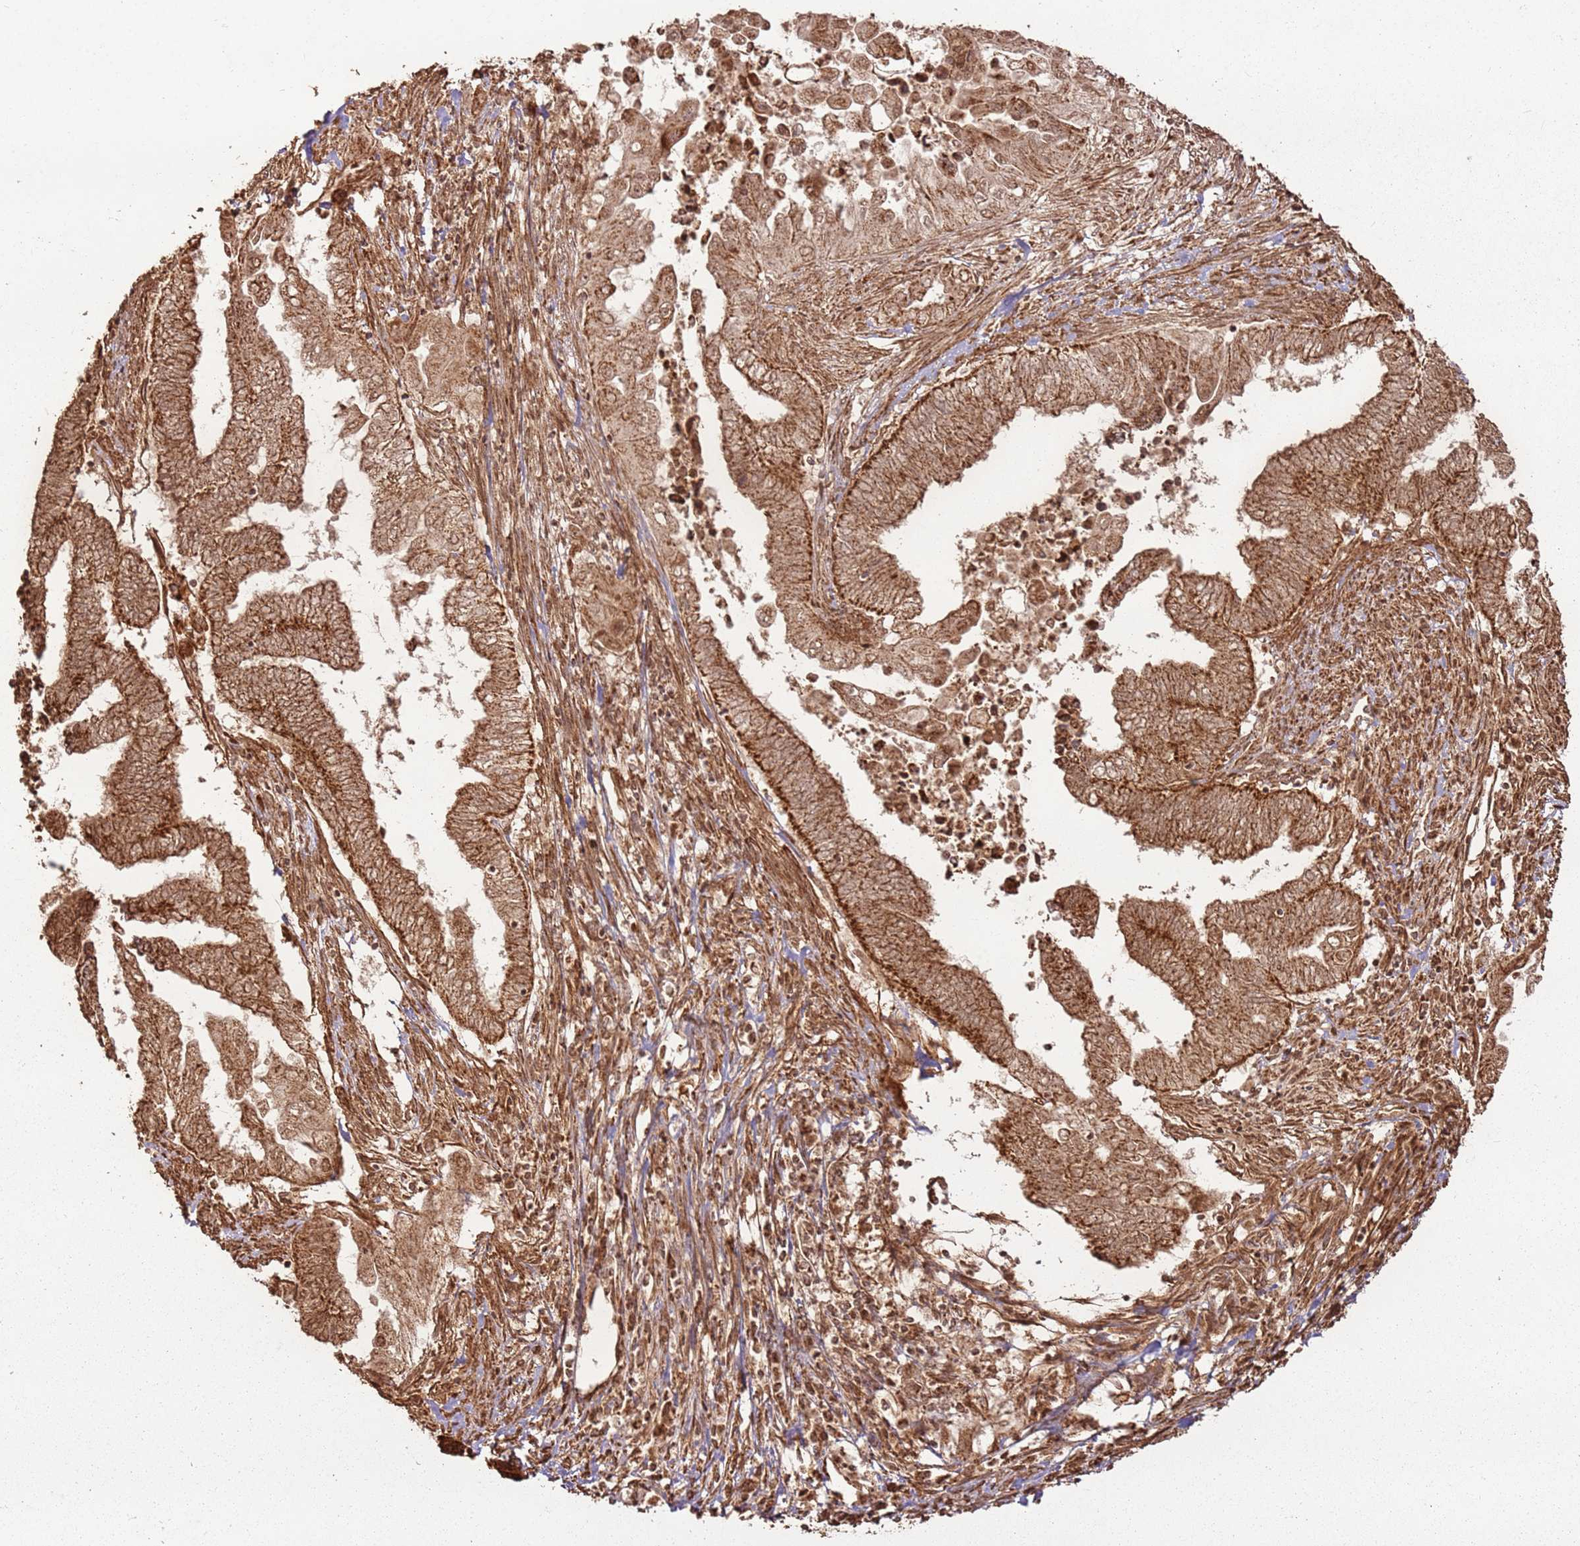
{"staining": {"intensity": "strong", "quantity": ">75%", "location": "cytoplasmic/membranous,nuclear"}, "tissue": "endometrial cancer", "cell_type": "Tumor cells", "image_type": "cancer", "snomed": [{"axis": "morphology", "description": "Adenocarcinoma, NOS"}, {"axis": "topography", "description": "Uterus"}, {"axis": "topography", "description": "Endometrium"}], "caption": "Endometrial adenocarcinoma was stained to show a protein in brown. There is high levels of strong cytoplasmic/membranous and nuclear expression in about >75% of tumor cells. (brown staining indicates protein expression, while blue staining denotes nuclei).", "gene": "MRPS6", "patient": {"sex": "female", "age": 70}}